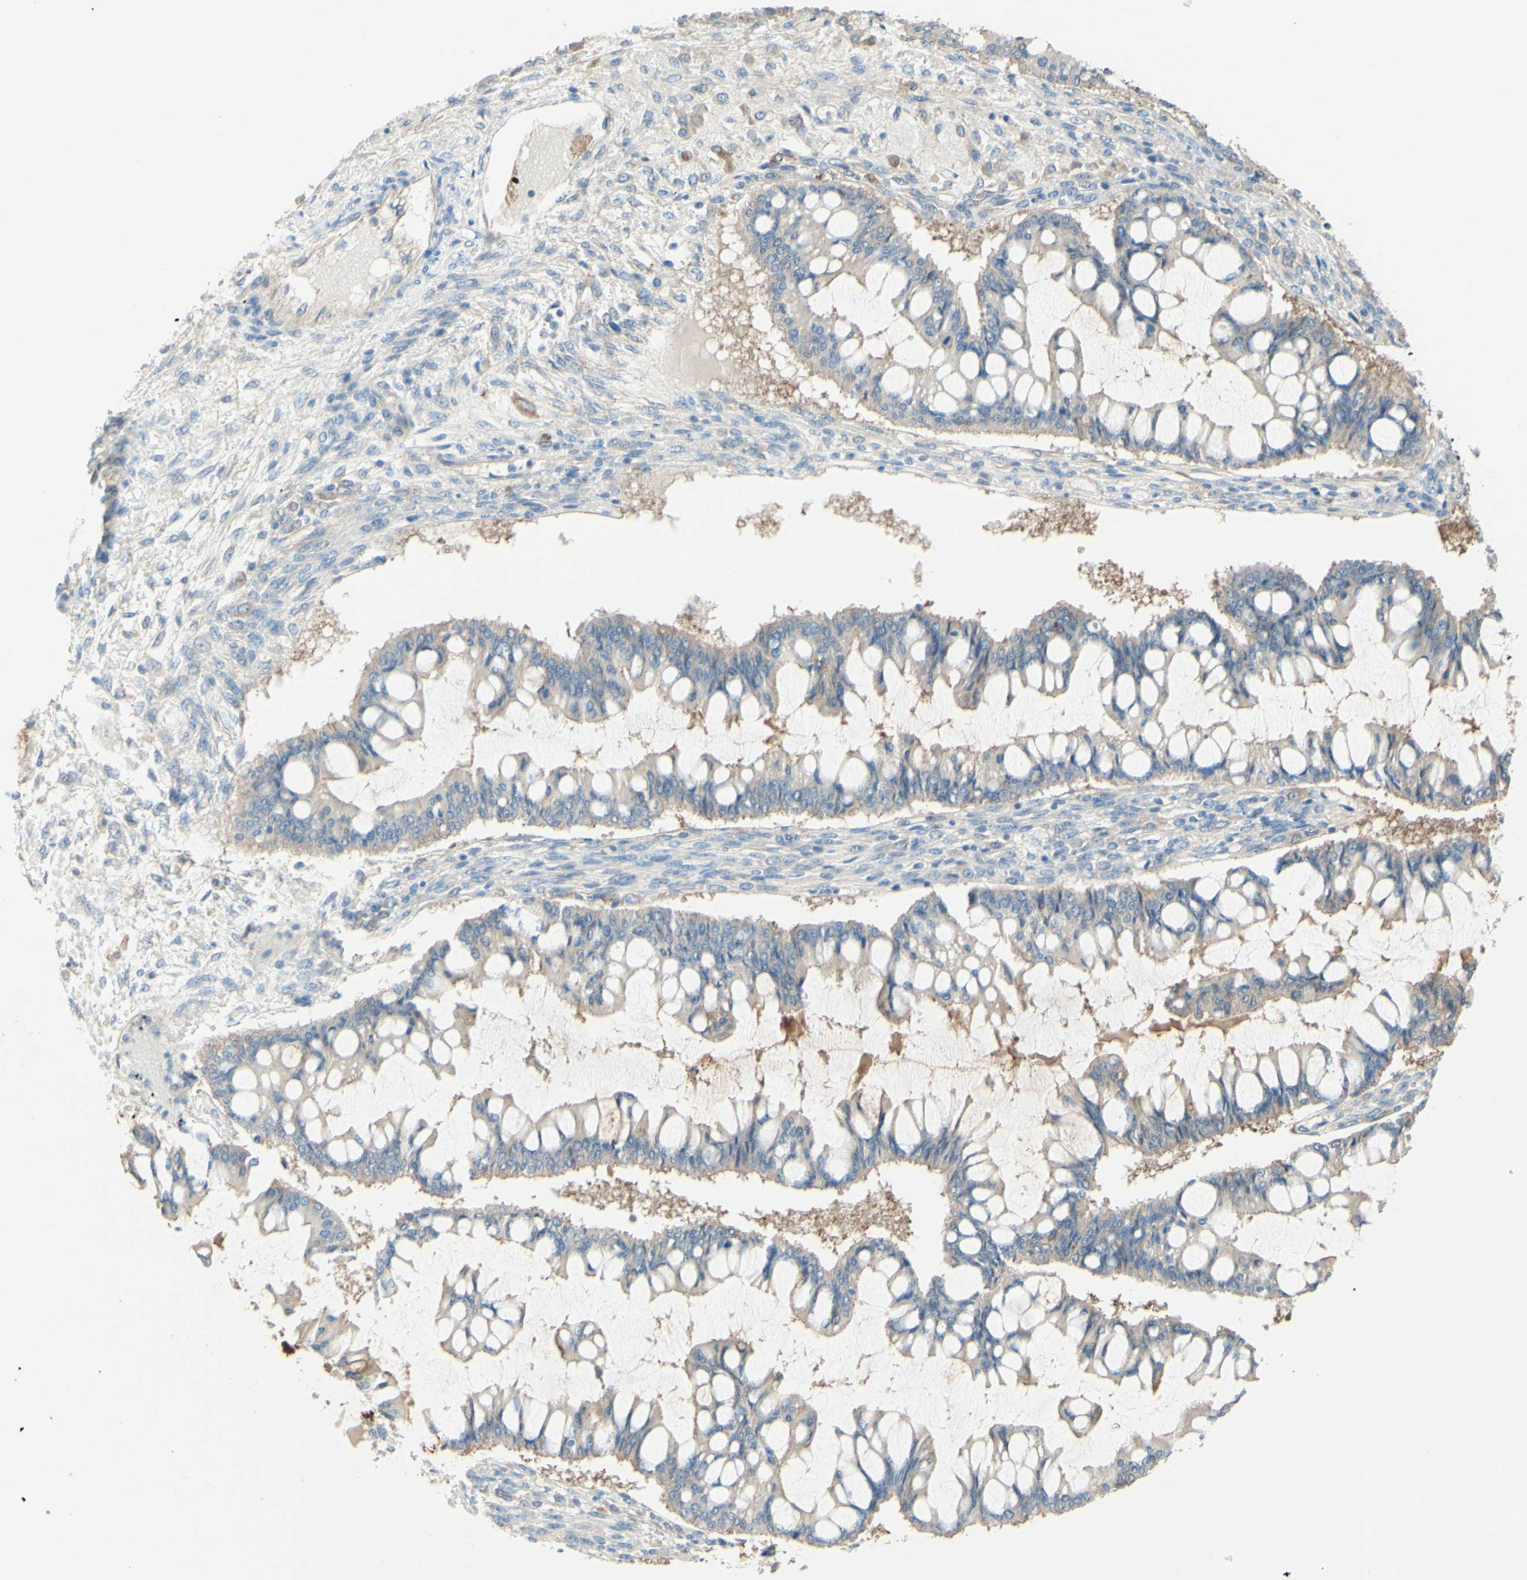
{"staining": {"intensity": "weak", "quantity": "<25%", "location": "cytoplasmic/membranous"}, "tissue": "ovarian cancer", "cell_type": "Tumor cells", "image_type": "cancer", "snomed": [{"axis": "morphology", "description": "Cystadenocarcinoma, mucinous, NOS"}, {"axis": "topography", "description": "Ovary"}], "caption": "Photomicrograph shows no significant protein expression in tumor cells of ovarian cancer (mucinous cystadenocarcinoma).", "gene": "MTM1", "patient": {"sex": "female", "age": 73}}